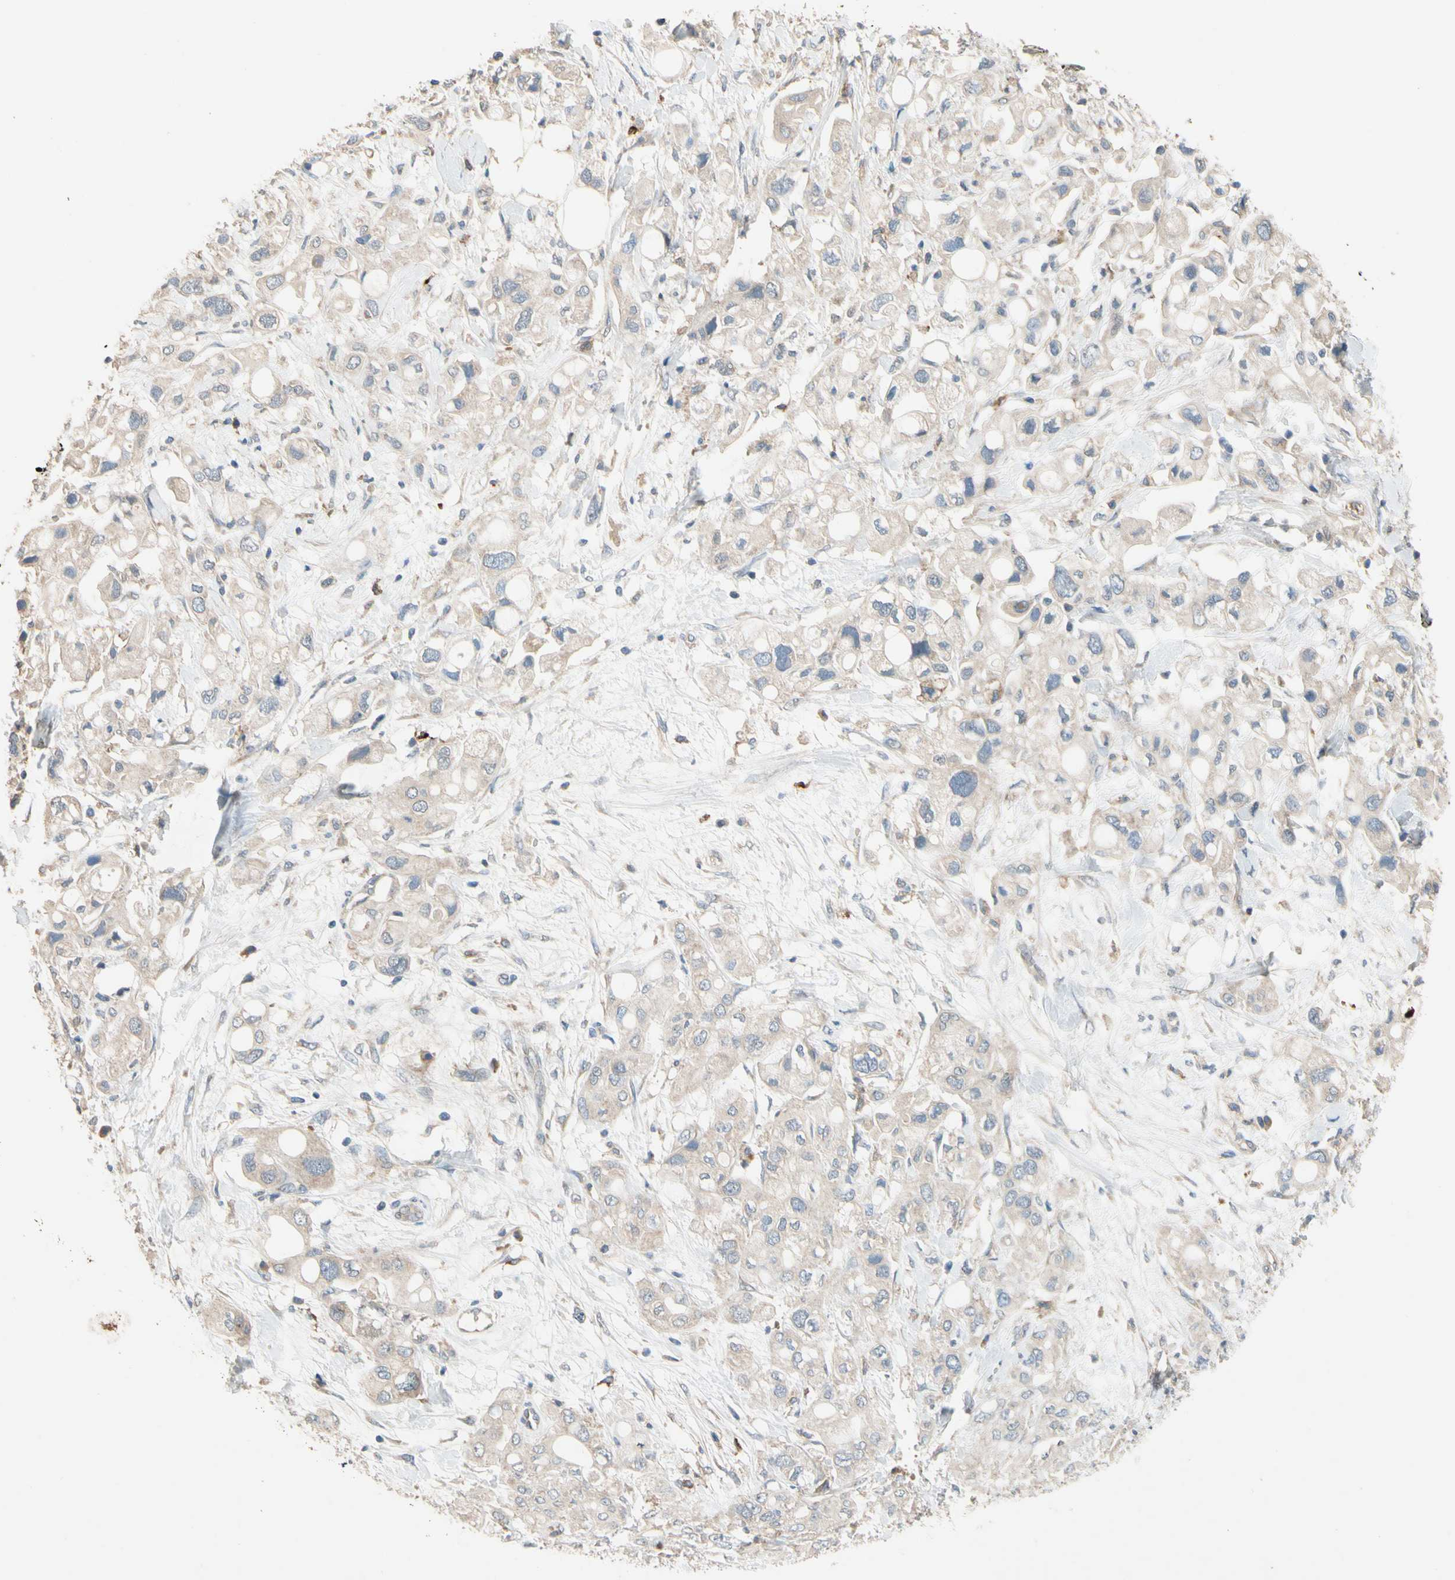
{"staining": {"intensity": "weak", "quantity": ">75%", "location": "cytoplasmic/membranous"}, "tissue": "pancreatic cancer", "cell_type": "Tumor cells", "image_type": "cancer", "snomed": [{"axis": "morphology", "description": "Adenocarcinoma, NOS"}, {"axis": "topography", "description": "Pancreas"}], "caption": "Adenocarcinoma (pancreatic) stained for a protein (brown) reveals weak cytoplasmic/membranous positive expression in about >75% of tumor cells.", "gene": "SIGLEC5", "patient": {"sex": "female", "age": 56}}